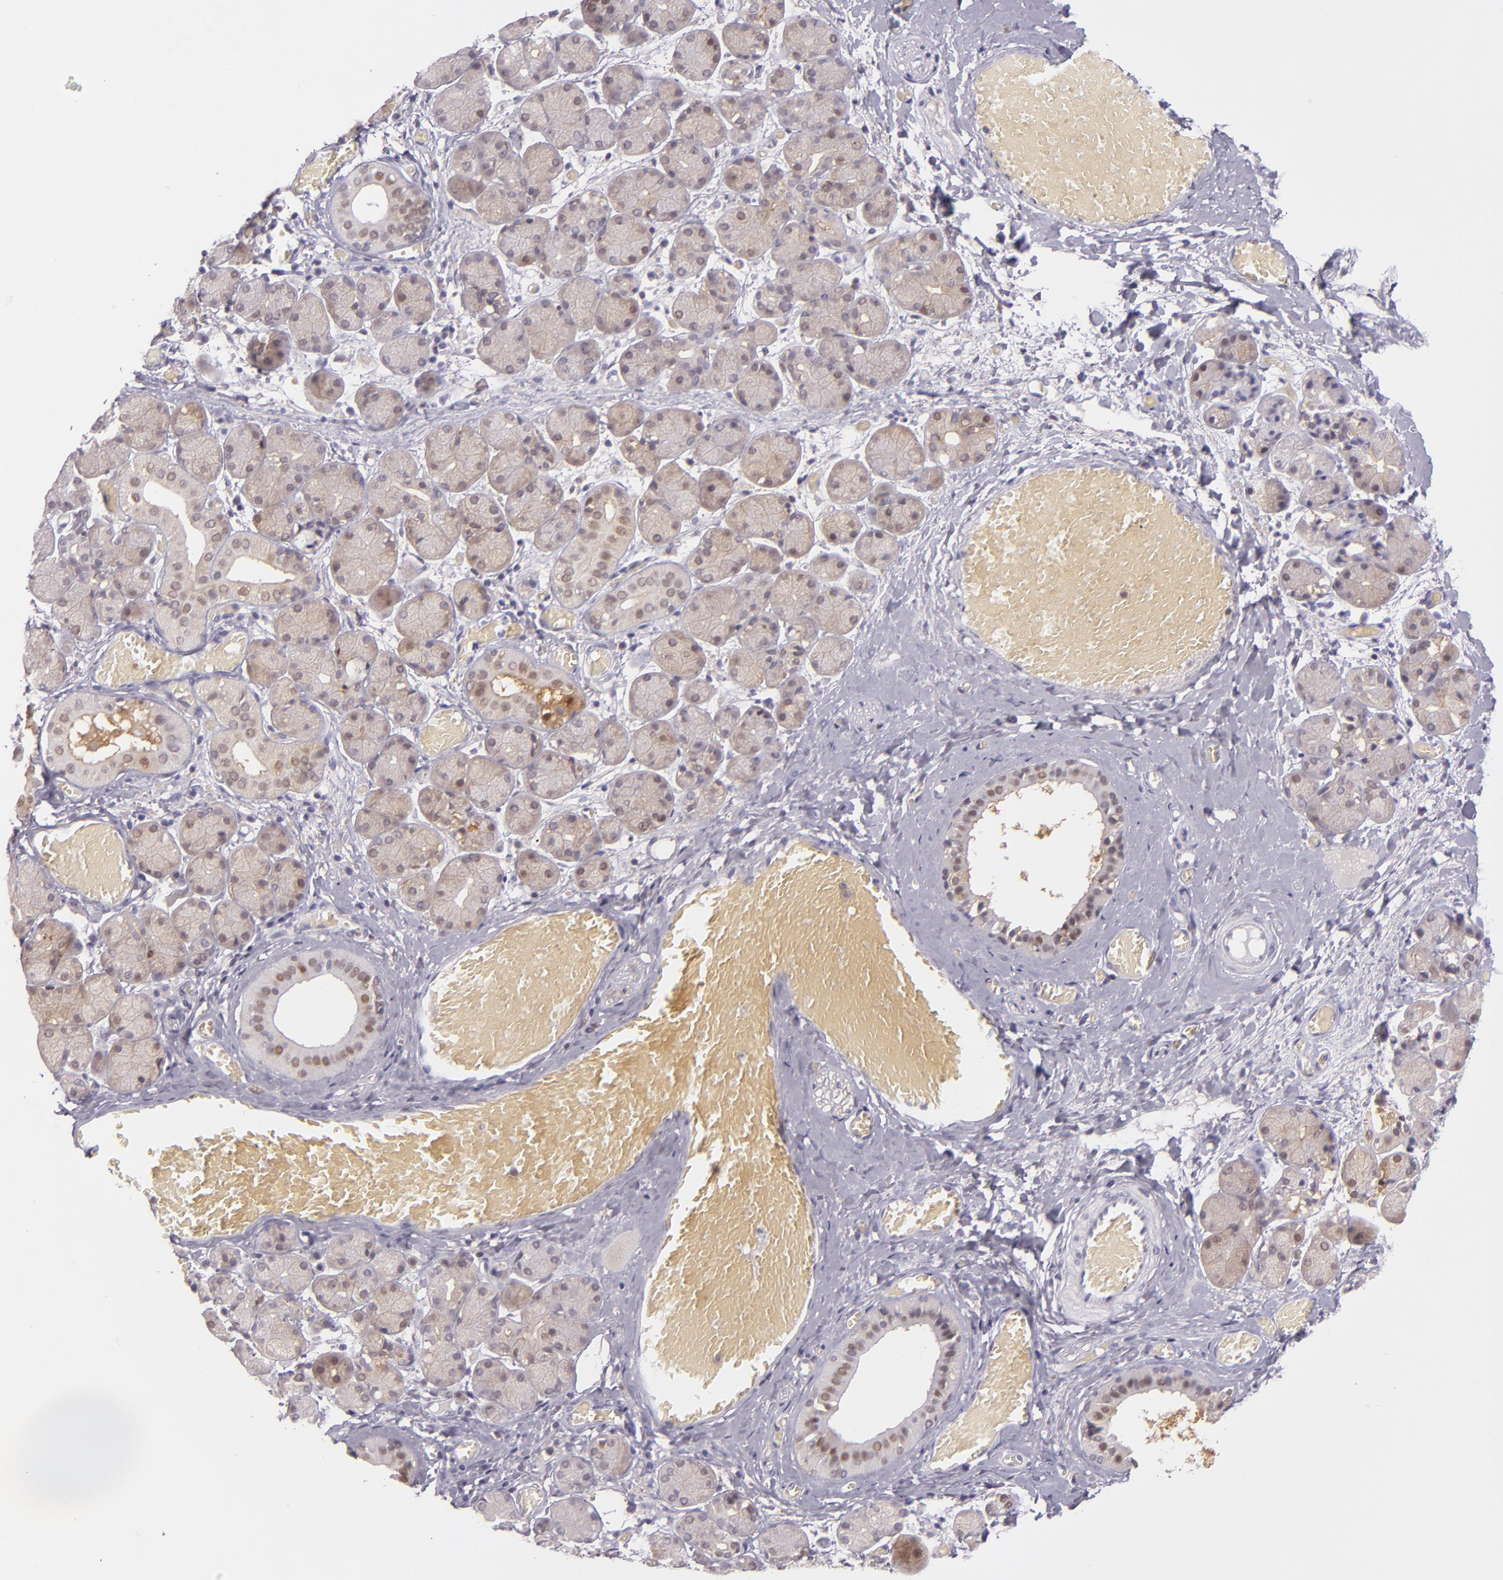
{"staining": {"intensity": "weak", "quantity": "25%-75%", "location": "nuclear"}, "tissue": "salivary gland", "cell_type": "Glandular cells", "image_type": "normal", "snomed": [{"axis": "morphology", "description": "Normal tissue, NOS"}, {"axis": "topography", "description": "Salivary gland"}], "caption": "Glandular cells display low levels of weak nuclear positivity in about 25%-75% of cells in unremarkable human salivary gland. (DAB (3,3'-diaminobenzidine) IHC, brown staining for protein, blue staining for nuclei).", "gene": "HSPH1", "patient": {"sex": "female", "age": 24}}